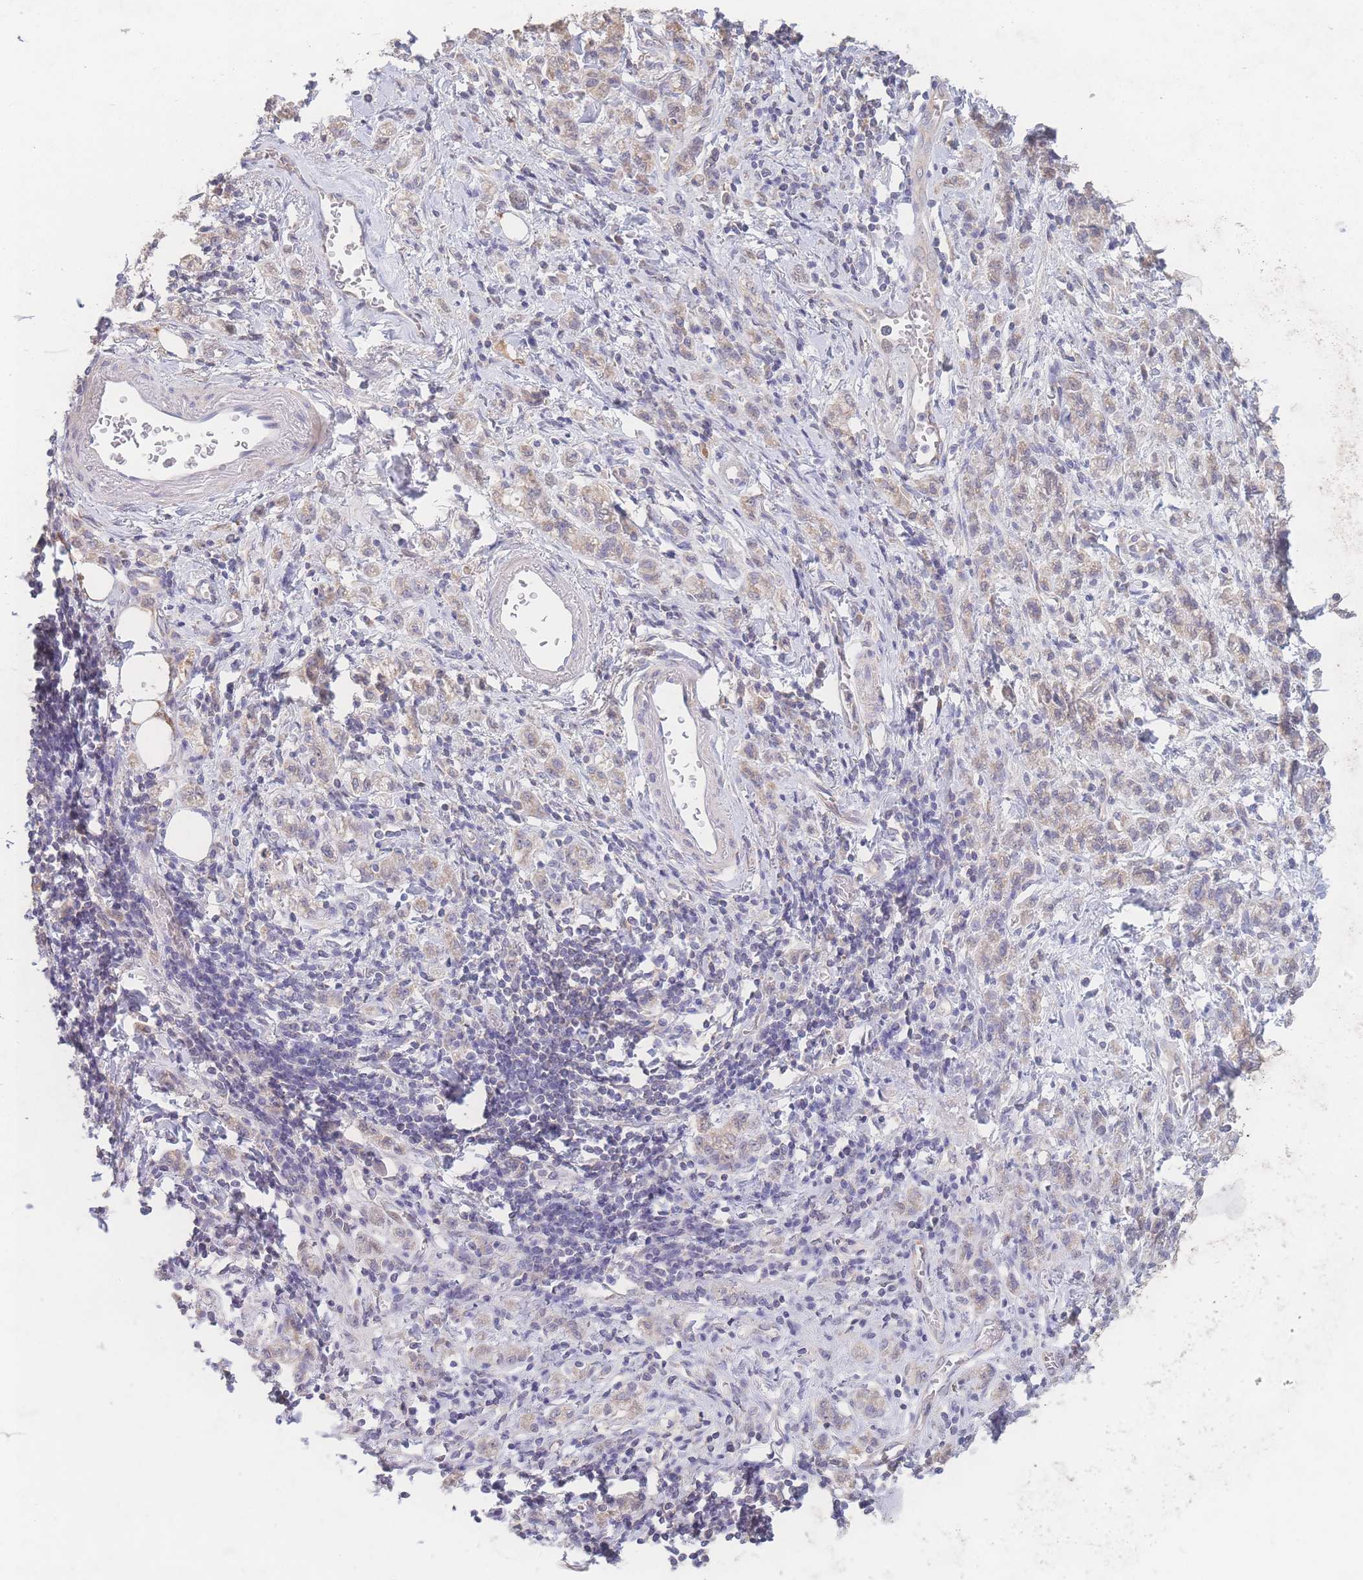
{"staining": {"intensity": "weak", "quantity": "<25%", "location": "cytoplasmic/membranous"}, "tissue": "stomach cancer", "cell_type": "Tumor cells", "image_type": "cancer", "snomed": [{"axis": "morphology", "description": "Adenocarcinoma, NOS"}, {"axis": "topography", "description": "Stomach"}], "caption": "Immunohistochemistry (IHC) micrograph of neoplastic tissue: human stomach cancer (adenocarcinoma) stained with DAB (3,3'-diaminobenzidine) demonstrates no significant protein positivity in tumor cells.", "gene": "GIPR", "patient": {"sex": "male", "age": 77}}